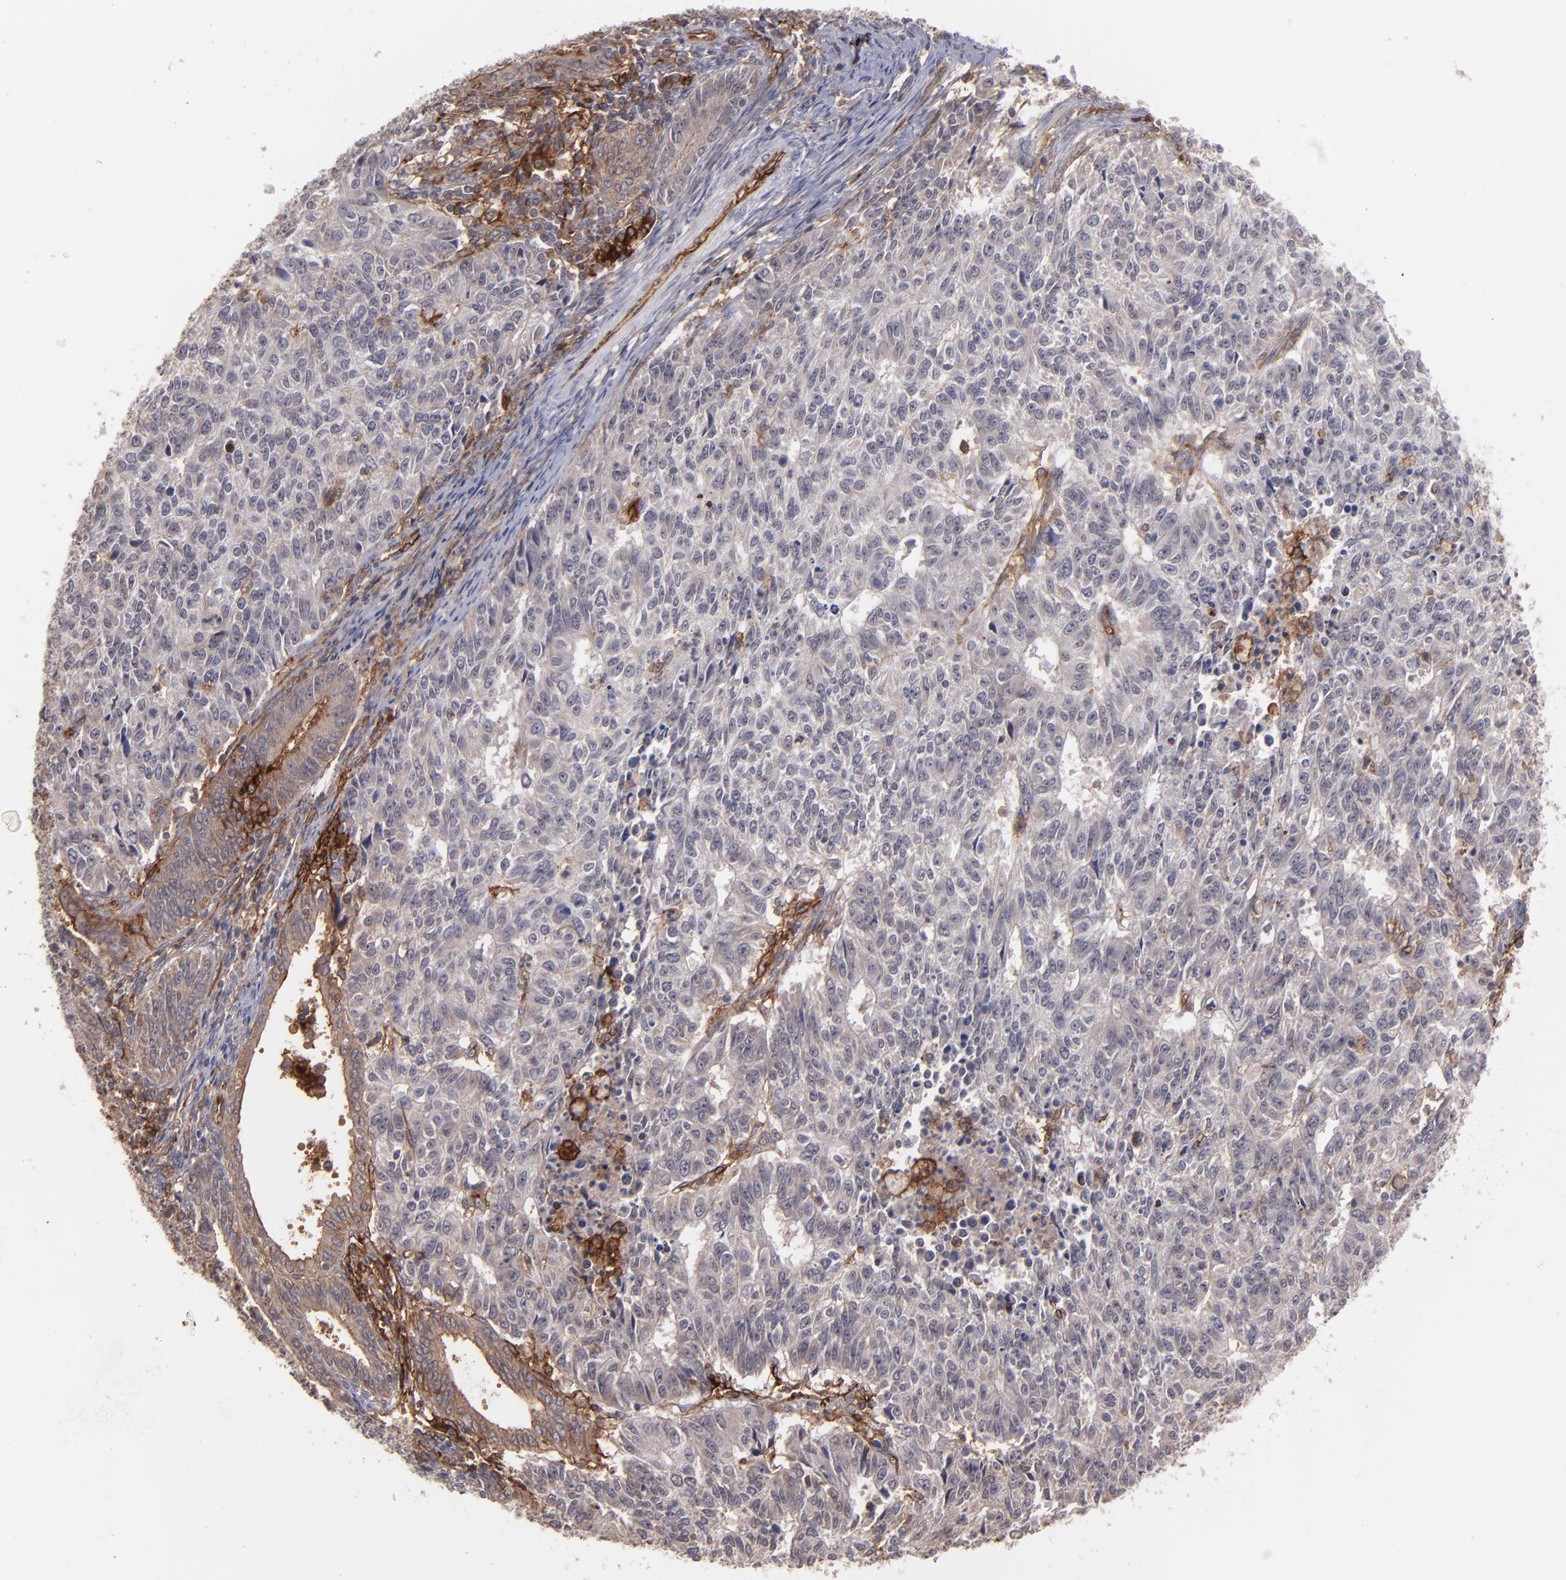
{"staining": {"intensity": "negative", "quantity": "none", "location": "none"}, "tissue": "endometrial cancer", "cell_type": "Tumor cells", "image_type": "cancer", "snomed": [{"axis": "morphology", "description": "Adenocarcinoma, NOS"}, {"axis": "topography", "description": "Endometrium"}], "caption": "This image is of adenocarcinoma (endometrial) stained with immunohistochemistry (IHC) to label a protein in brown with the nuclei are counter-stained blue. There is no positivity in tumor cells.", "gene": "ICAM1", "patient": {"sex": "female", "age": 42}}